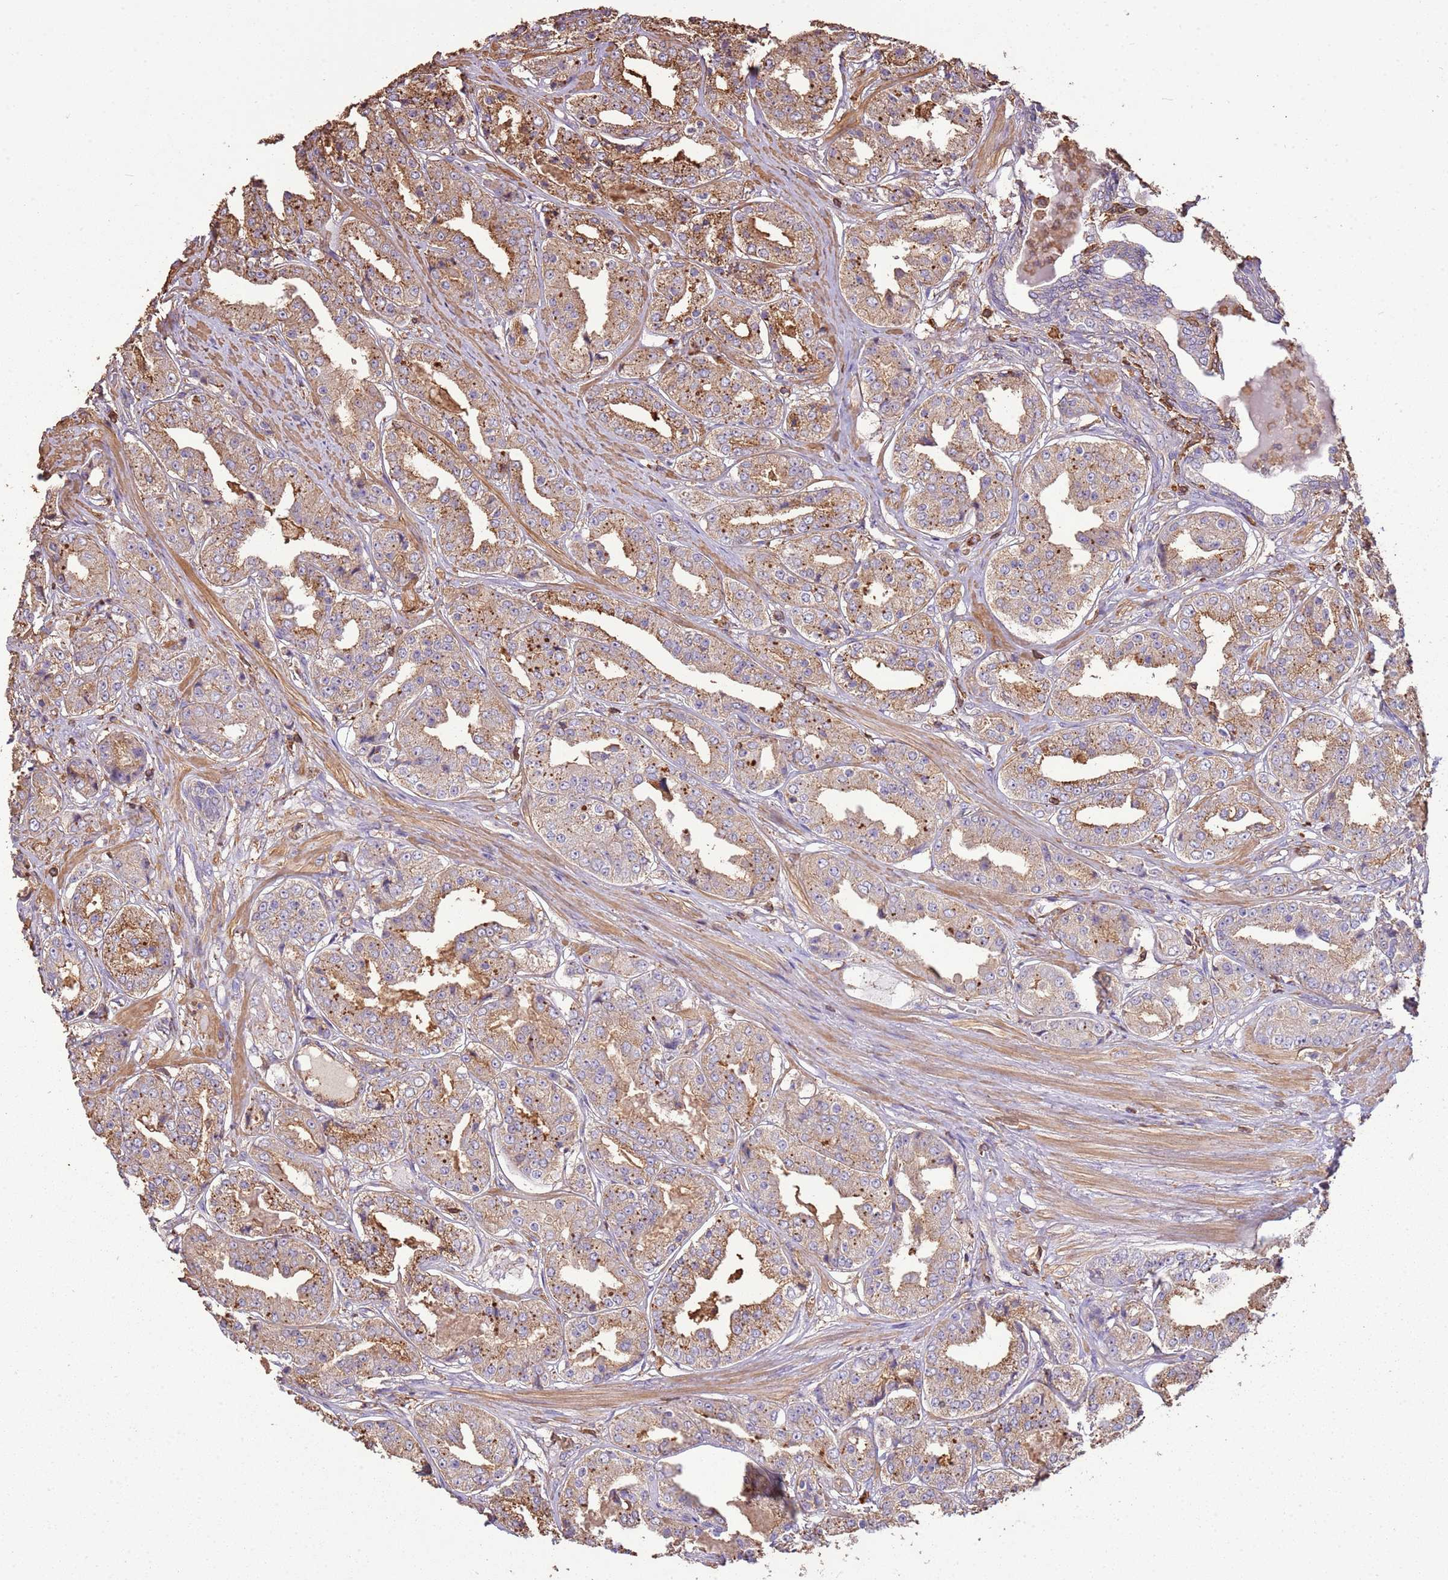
{"staining": {"intensity": "moderate", "quantity": ">75%", "location": "cytoplasmic/membranous"}, "tissue": "prostate cancer", "cell_type": "Tumor cells", "image_type": "cancer", "snomed": [{"axis": "morphology", "description": "Adenocarcinoma, High grade"}, {"axis": "topography", "description": "Prostate"}], "caption": "Tumor cells exhibit moderate cytoplasmic/membranous expression in about >75% of cells in high-grade adenocarcinoma (prostate).", "gene": "ARL10", "patient": {"sex": "male", "age": 63}}